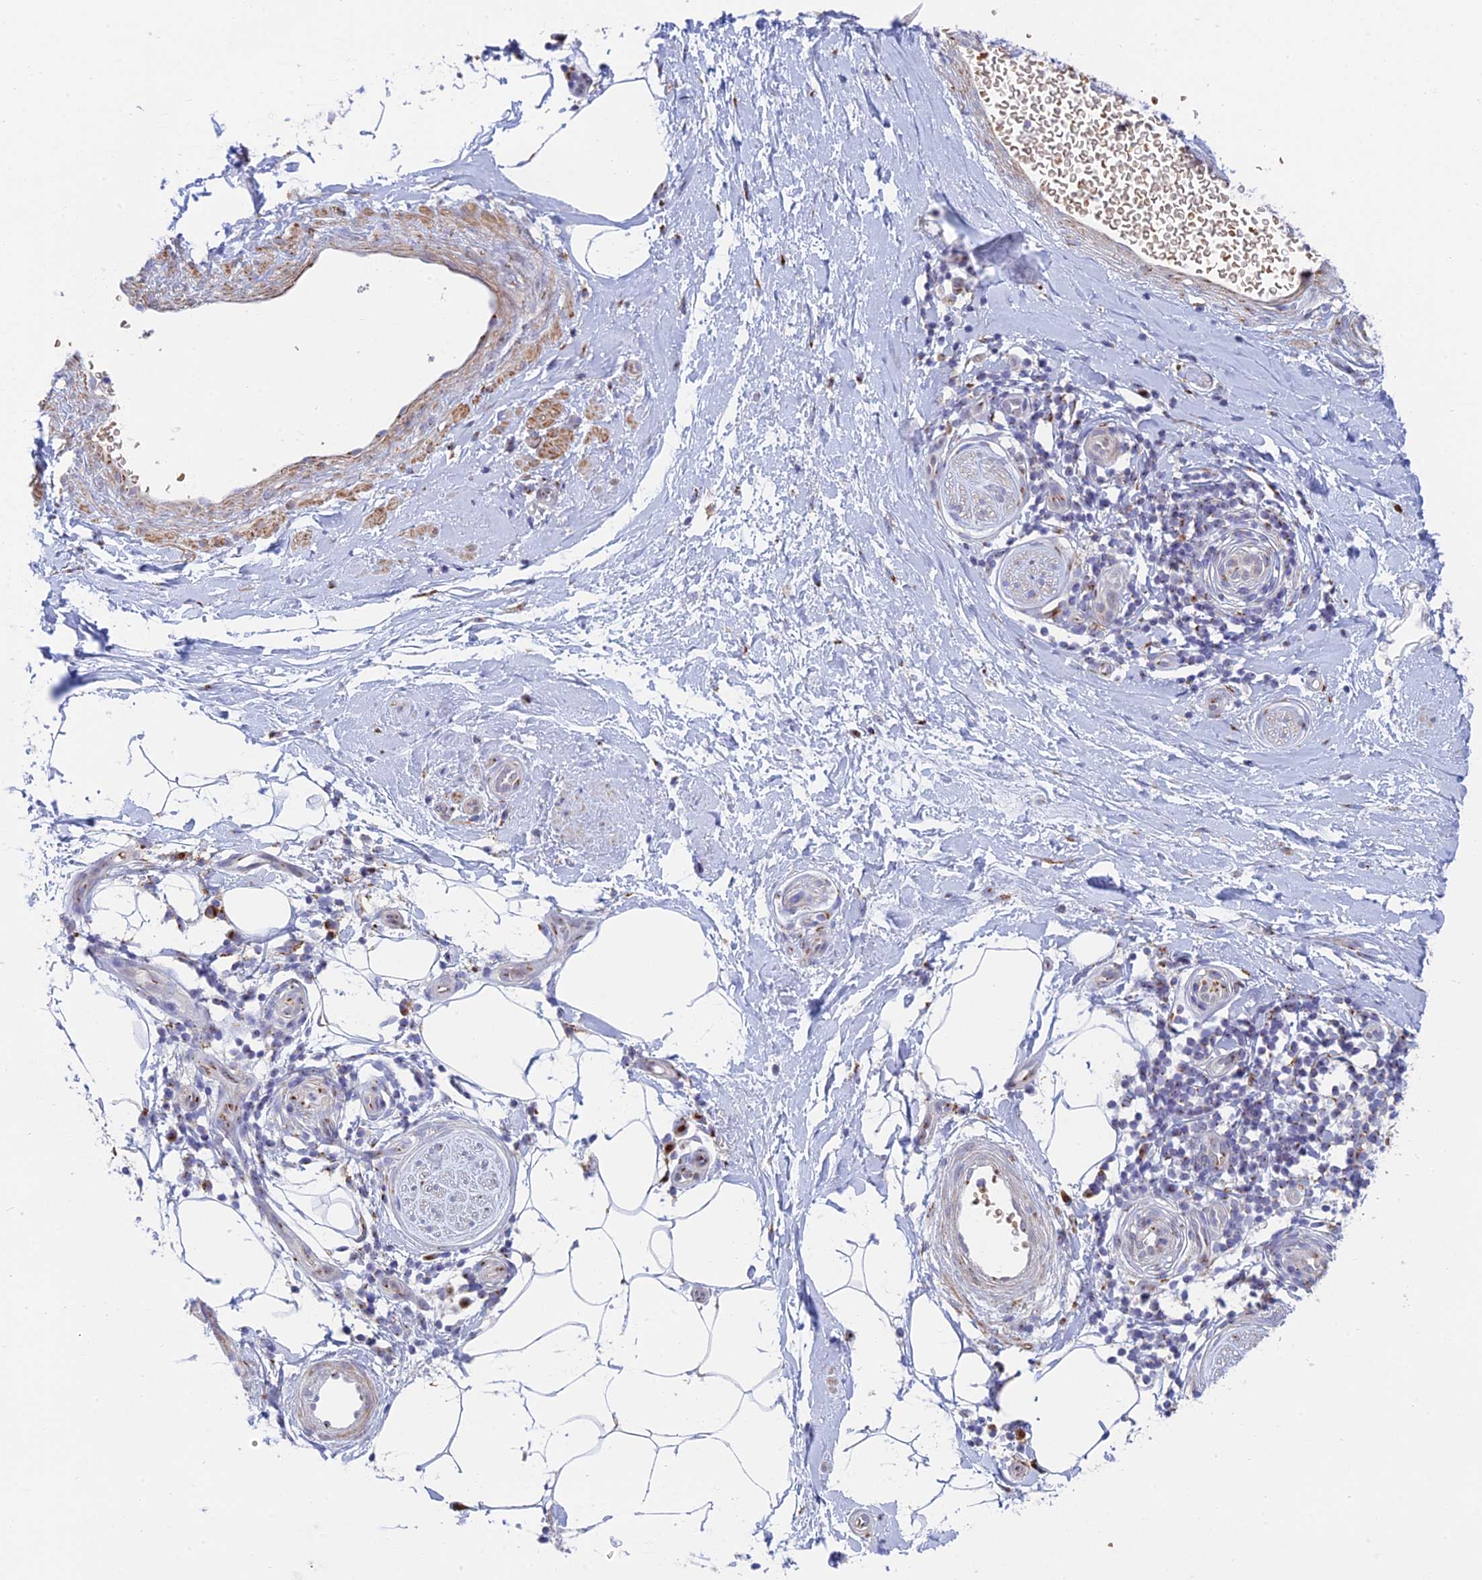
{"staining": {"intensity": "negative", "quantity": "none", "location": "none"}, "tissue": "adipose tissue", "cell_type": "Adipocytes", "image_type": "normal", "snomed": [{"axis": "morphology", "description": "Normal tissue, NOS"}, {"axis": "topography", "description": "Soft tissue"}, {"axis": "topography", "description": "Adipose tissue"}, {"axis": "topography", "description": "Vascular tissue"}, {"axis": "topography", "description": "Peripheral nerve tissue"}], "caption": "A photomicrograph of adipose tissue stained for a protein displays no brown staining in adipocytes. The staining is performed using DAB (3,3'-diaminobenzidine) brown chromogen with nuclei counter-stained in using hematoxylin.", "gene": "ENSG00000267561", "patient": {"sex": "male", "age": 74}}